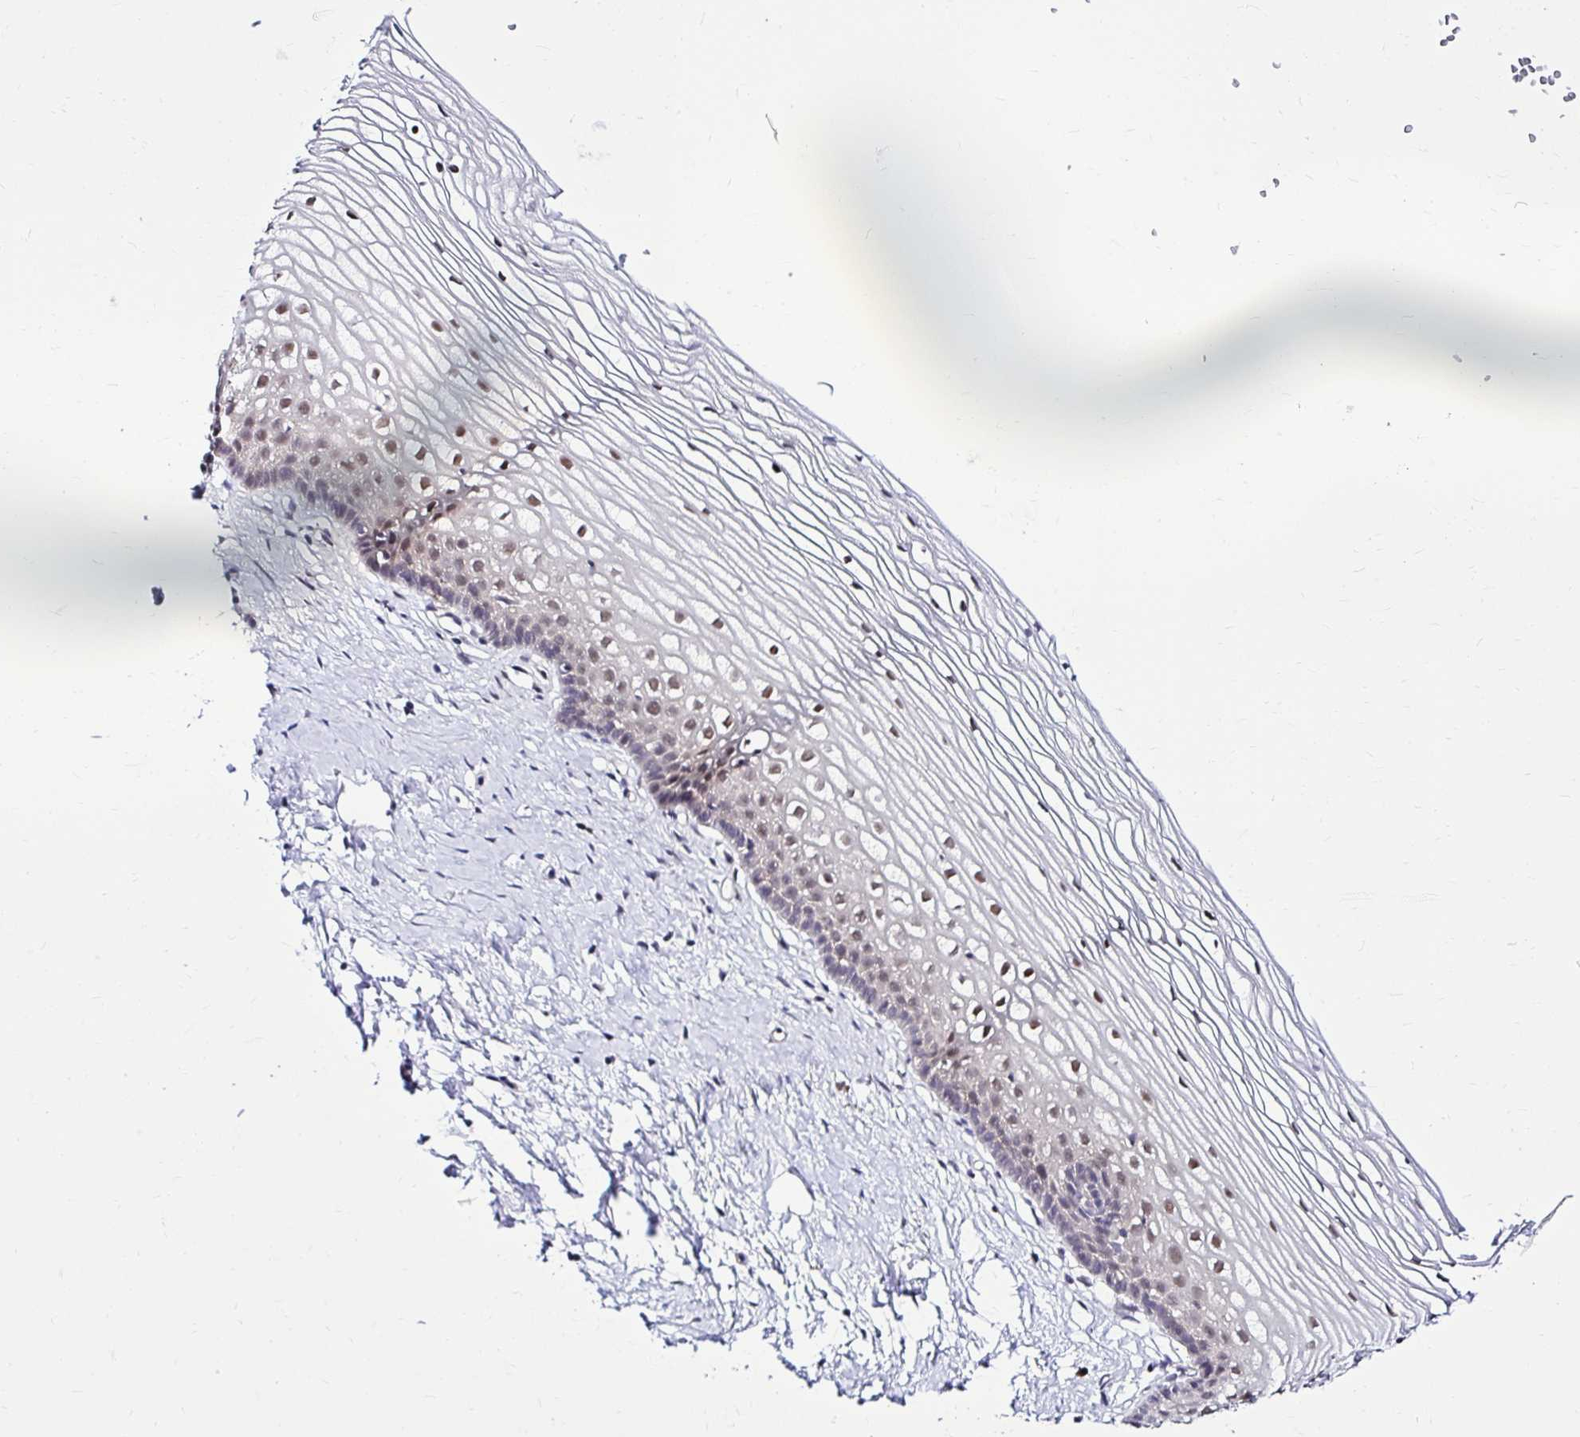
{"staining": {"intensity": "weak", "quantity": "<25%", "location": "cytoplasmic/membranous"}, "tissue": "cervix", "cell_type": "Glandular cells", "image_type": "normal", "snomed": [{"axis": "morphology", "description": "Normal tissue, NOS"}, {"axis": "topography", "description": "Cervix"}], "caption": "This is a histopathology image of immunohistochemistry staining of normal cervix, which shows no expression in glandular cells. (DAB immunohistochemistry (IHC) visualized using brightfield microscopy, high magnification).", "gene": "PSMD3", "patient": {"sex": "female", "age": 40}}